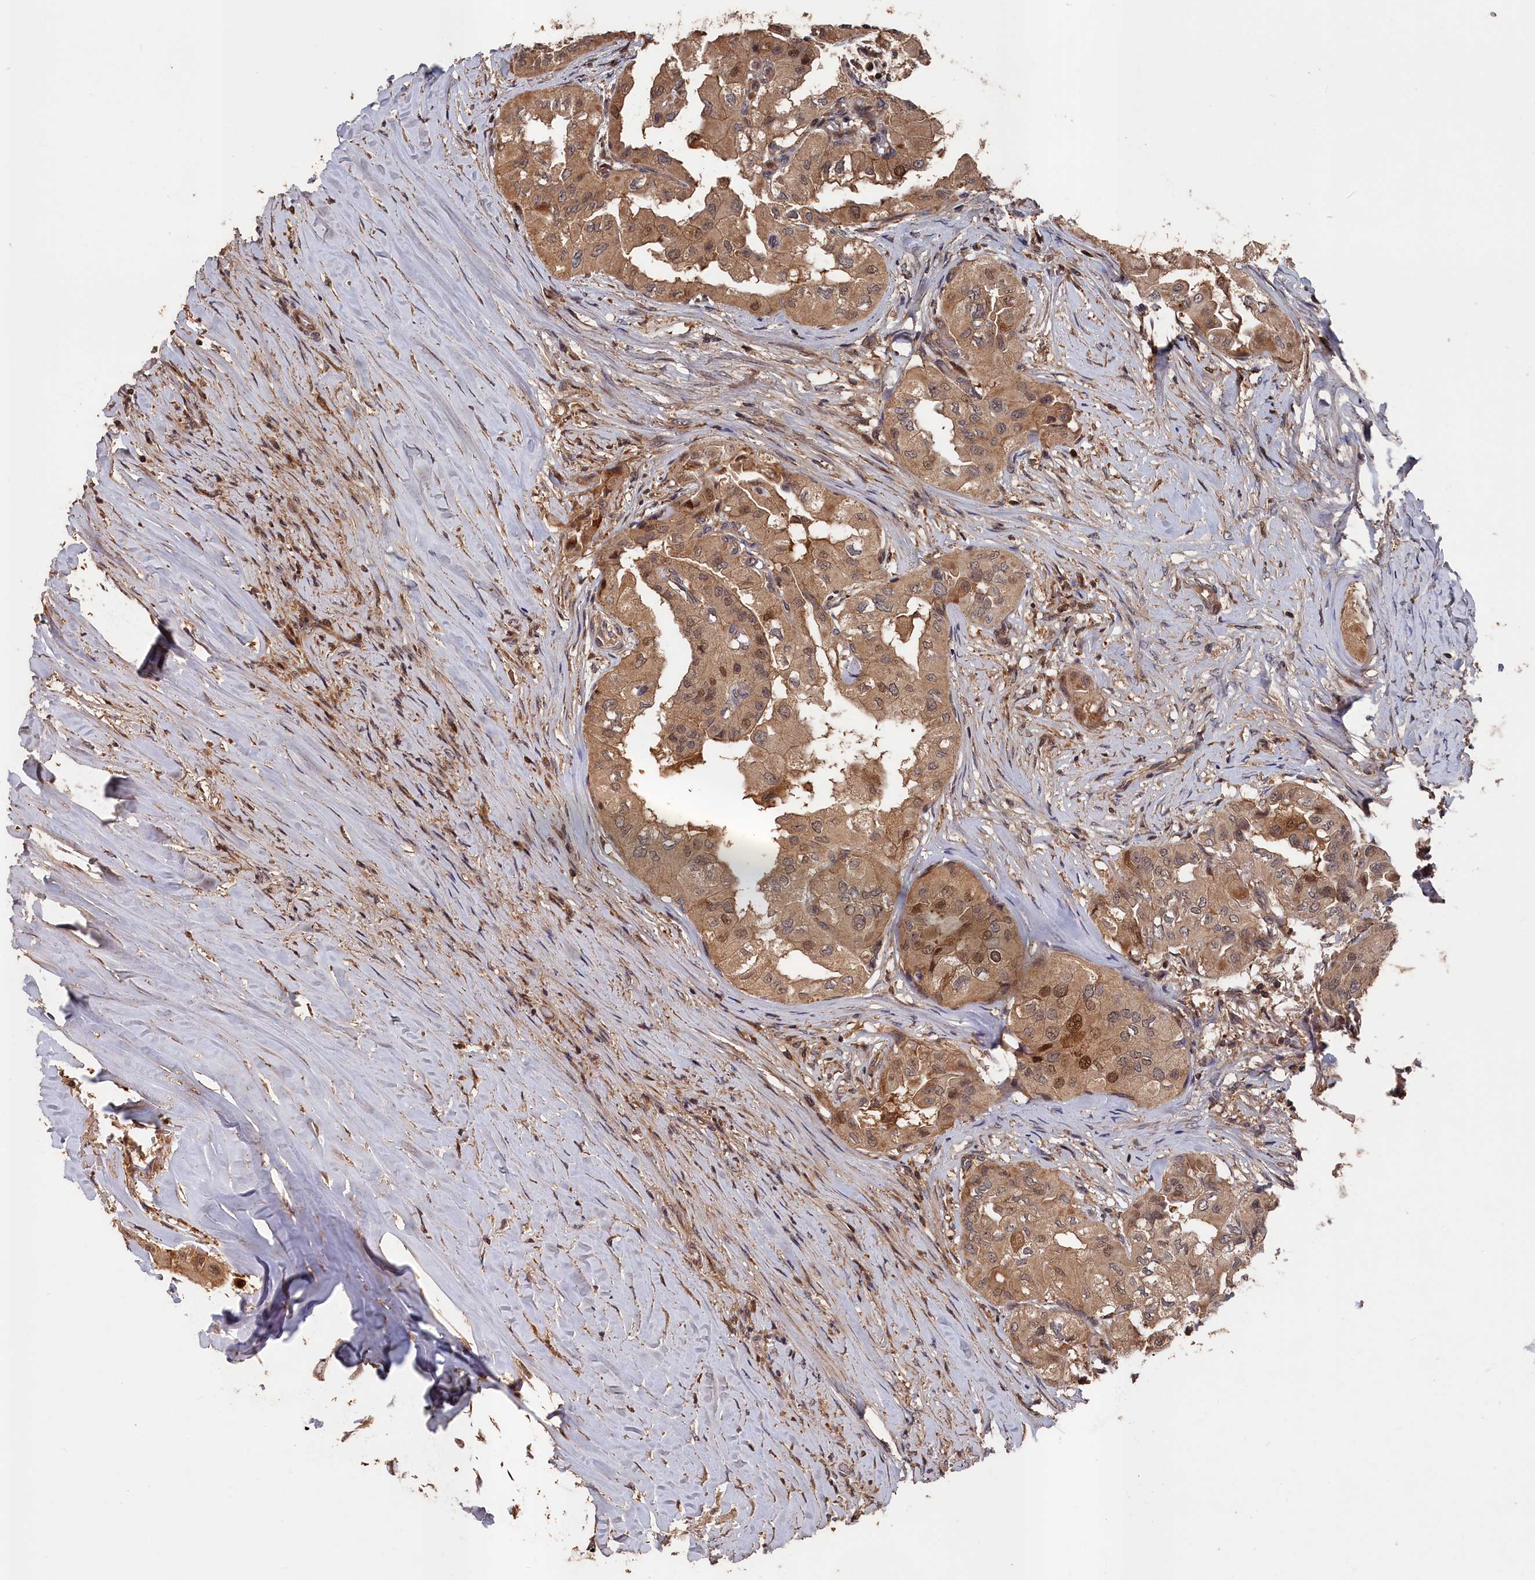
{"staining": {"intensity": "moderate", "quantity": ">75%", "location": "cytoplasmic/membranous,nuclear"}, "tissue": "thyroid cancer", "cell_type": "Tumor cells", "image_type": "cancer", "snomed": [{"axis": "morphology", "description": "Papillary adenocarcinoma, NOS"}, {"axis": "topography", "description": "Thyroid gland"}], "caption": "Human thyroid papillary adenocarcinoma stained with a brown dye exhibits moderate cytoplasmic/membranous and nuclear positive staining in about >75% of tumor cells.", "gene": "RMI2", "patient": {"sex": "female", "age": 59}}